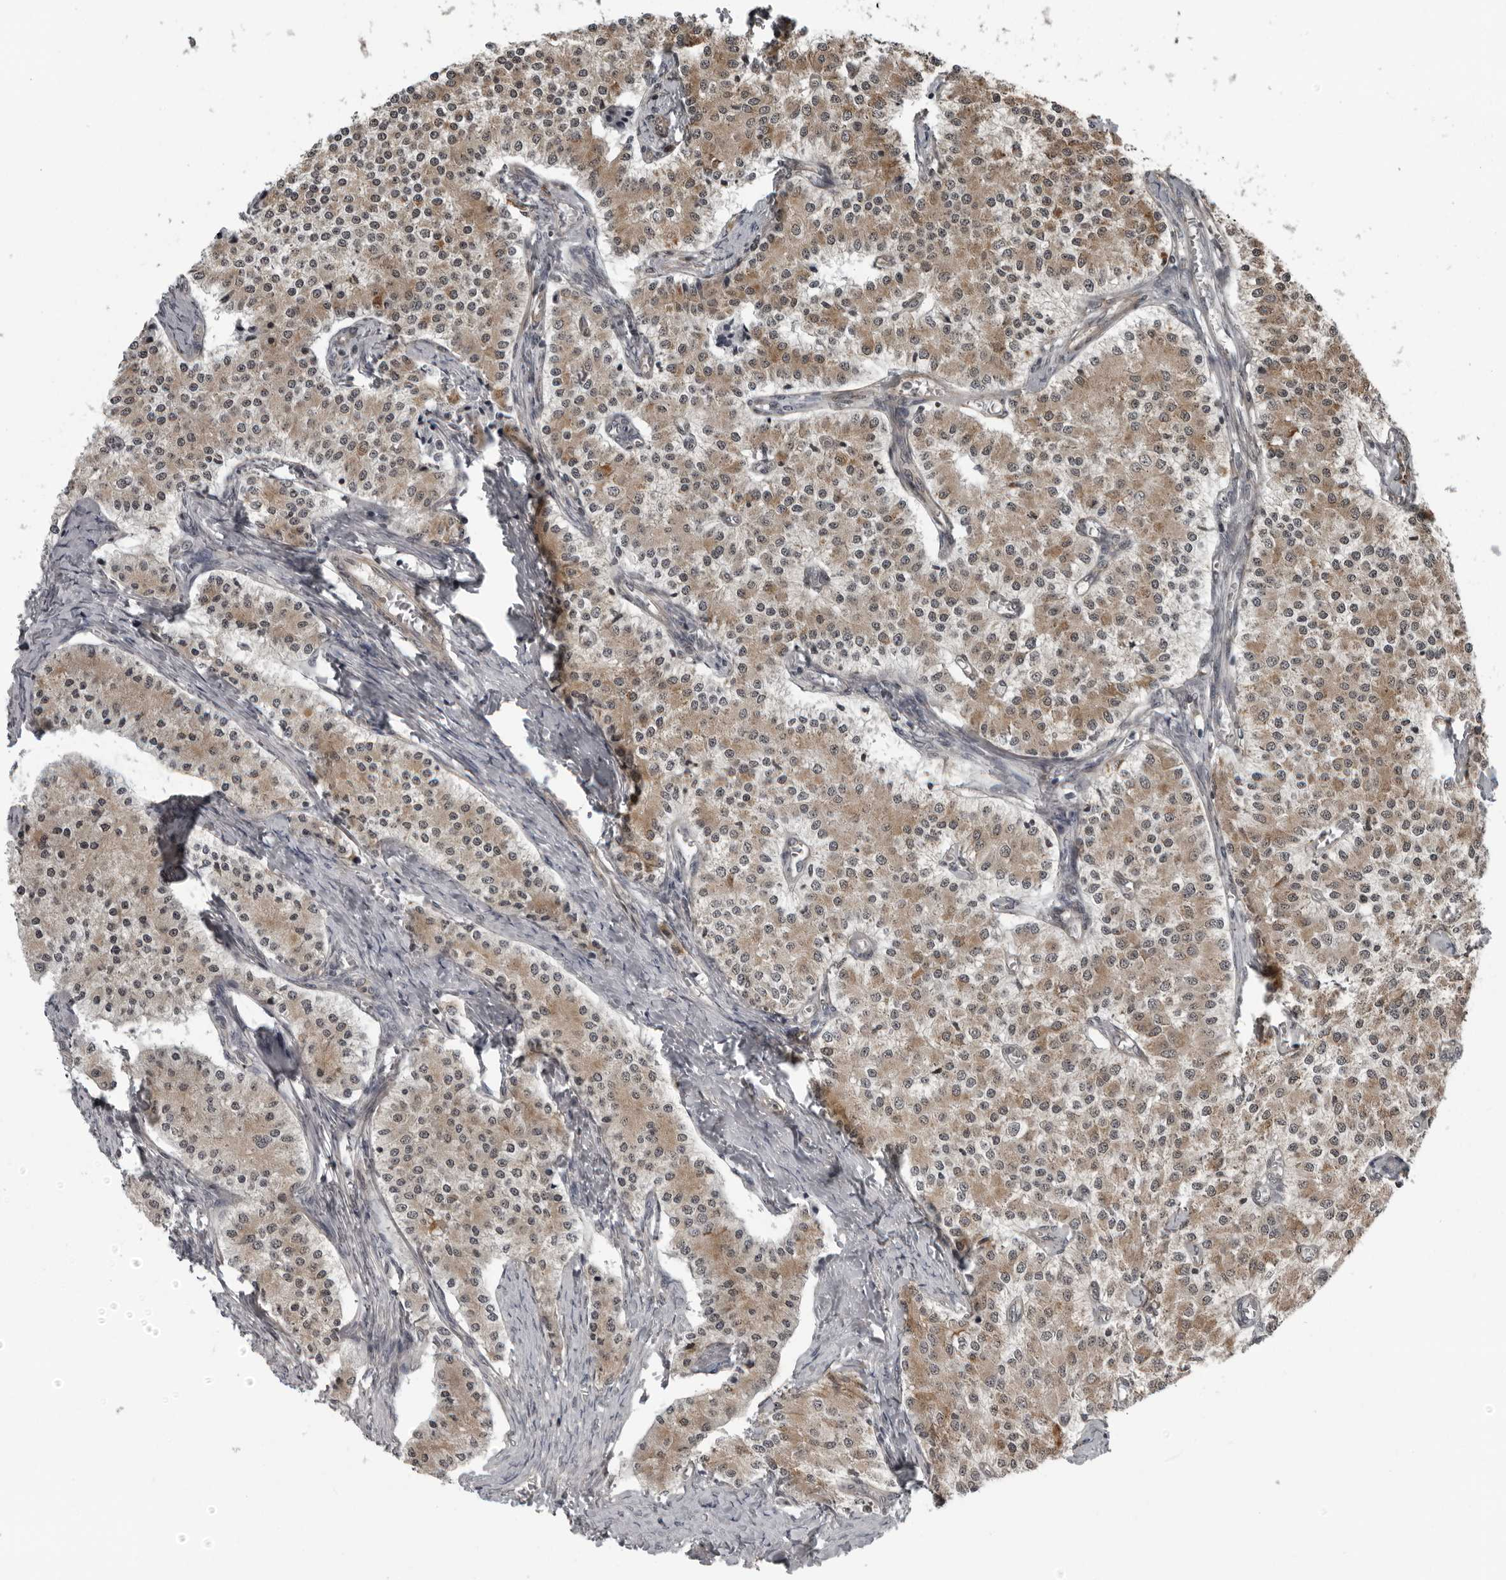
{"staining": {"intensity": "moderate", "quantity": ">75%", "location": "cytoplasmic/membranous,nuclear"}, "tissue": "carcinoid", "cell_type": "Tumor cells", "image_type": "cancer", "snomed": [{"axis": "morphology", "description": "Carcinoid, malignant, NOS"}, {"axis": "topography", "description": "Colon"}], "caption": "A high-resolution micrograph shows immunohistochemistry (IHC) staining of malignant carcinoid, which demonstrates moderate cytoplasmic/membranous and nuclear positivity in approximately >75% of tumor cells. Nuclei are stained in blue.", "gene": "RTCA", "patient": {"sex": "female", "age": 52}}